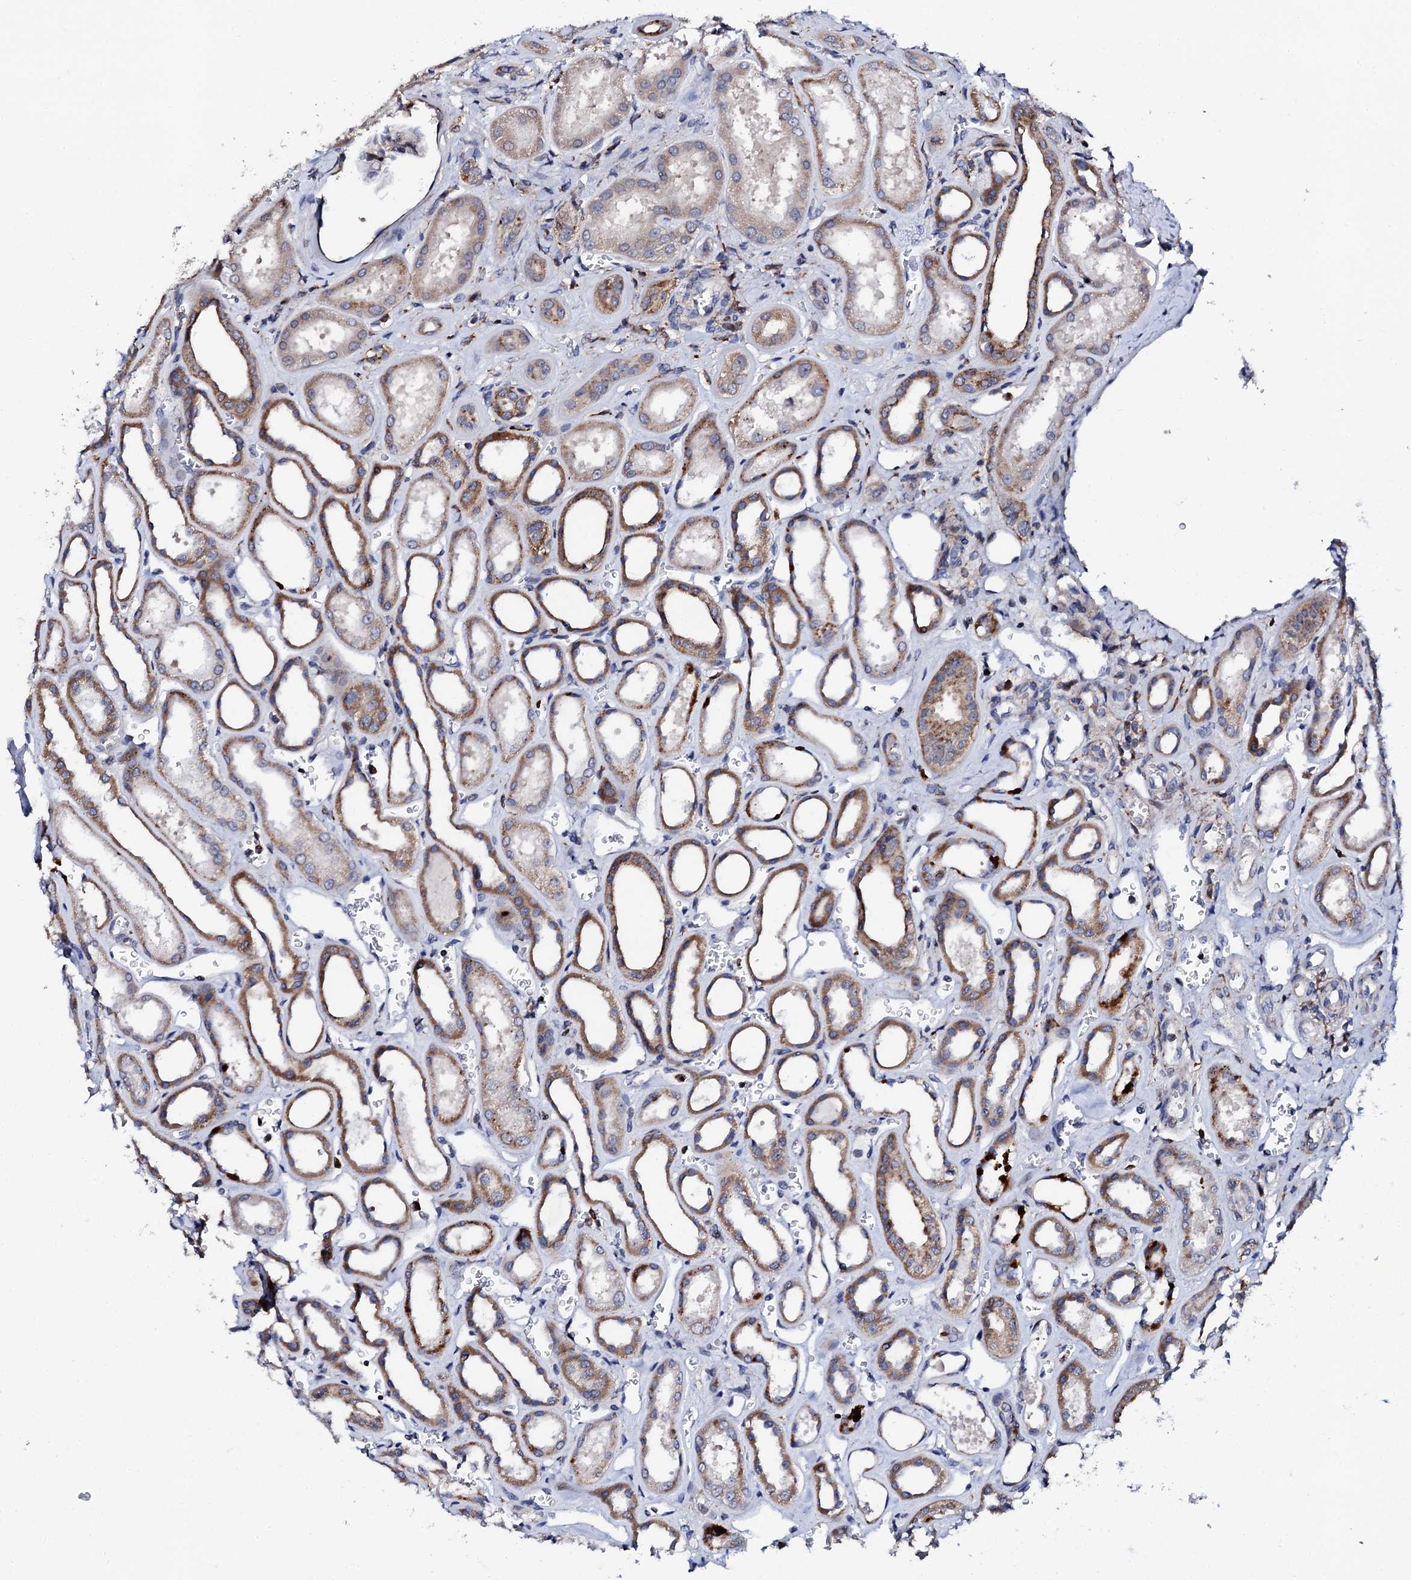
{"staining": {"intensity": "weak", "quantity": "<25%", "location": "cytoplasmic/membranous,nuclear"}, "tissue": "kidney", "cell_type": "Cells in glomeruli", "image_type": "normal", "snomed": [{"axis": "morphology", "description": "Normal tissue, NOS"}, {"axis": "morphology", "description": "Adenocarcinoma, NOS"}, {"axis": "topography", "description": "Kidney"}], "caption": "This is an immunohistochemistry photomicrograph of normal kidney. There is no positivity in cells in glomeruli.", "gene": "TCIRG1", "patient": {"sex": "female", "age": 68}}